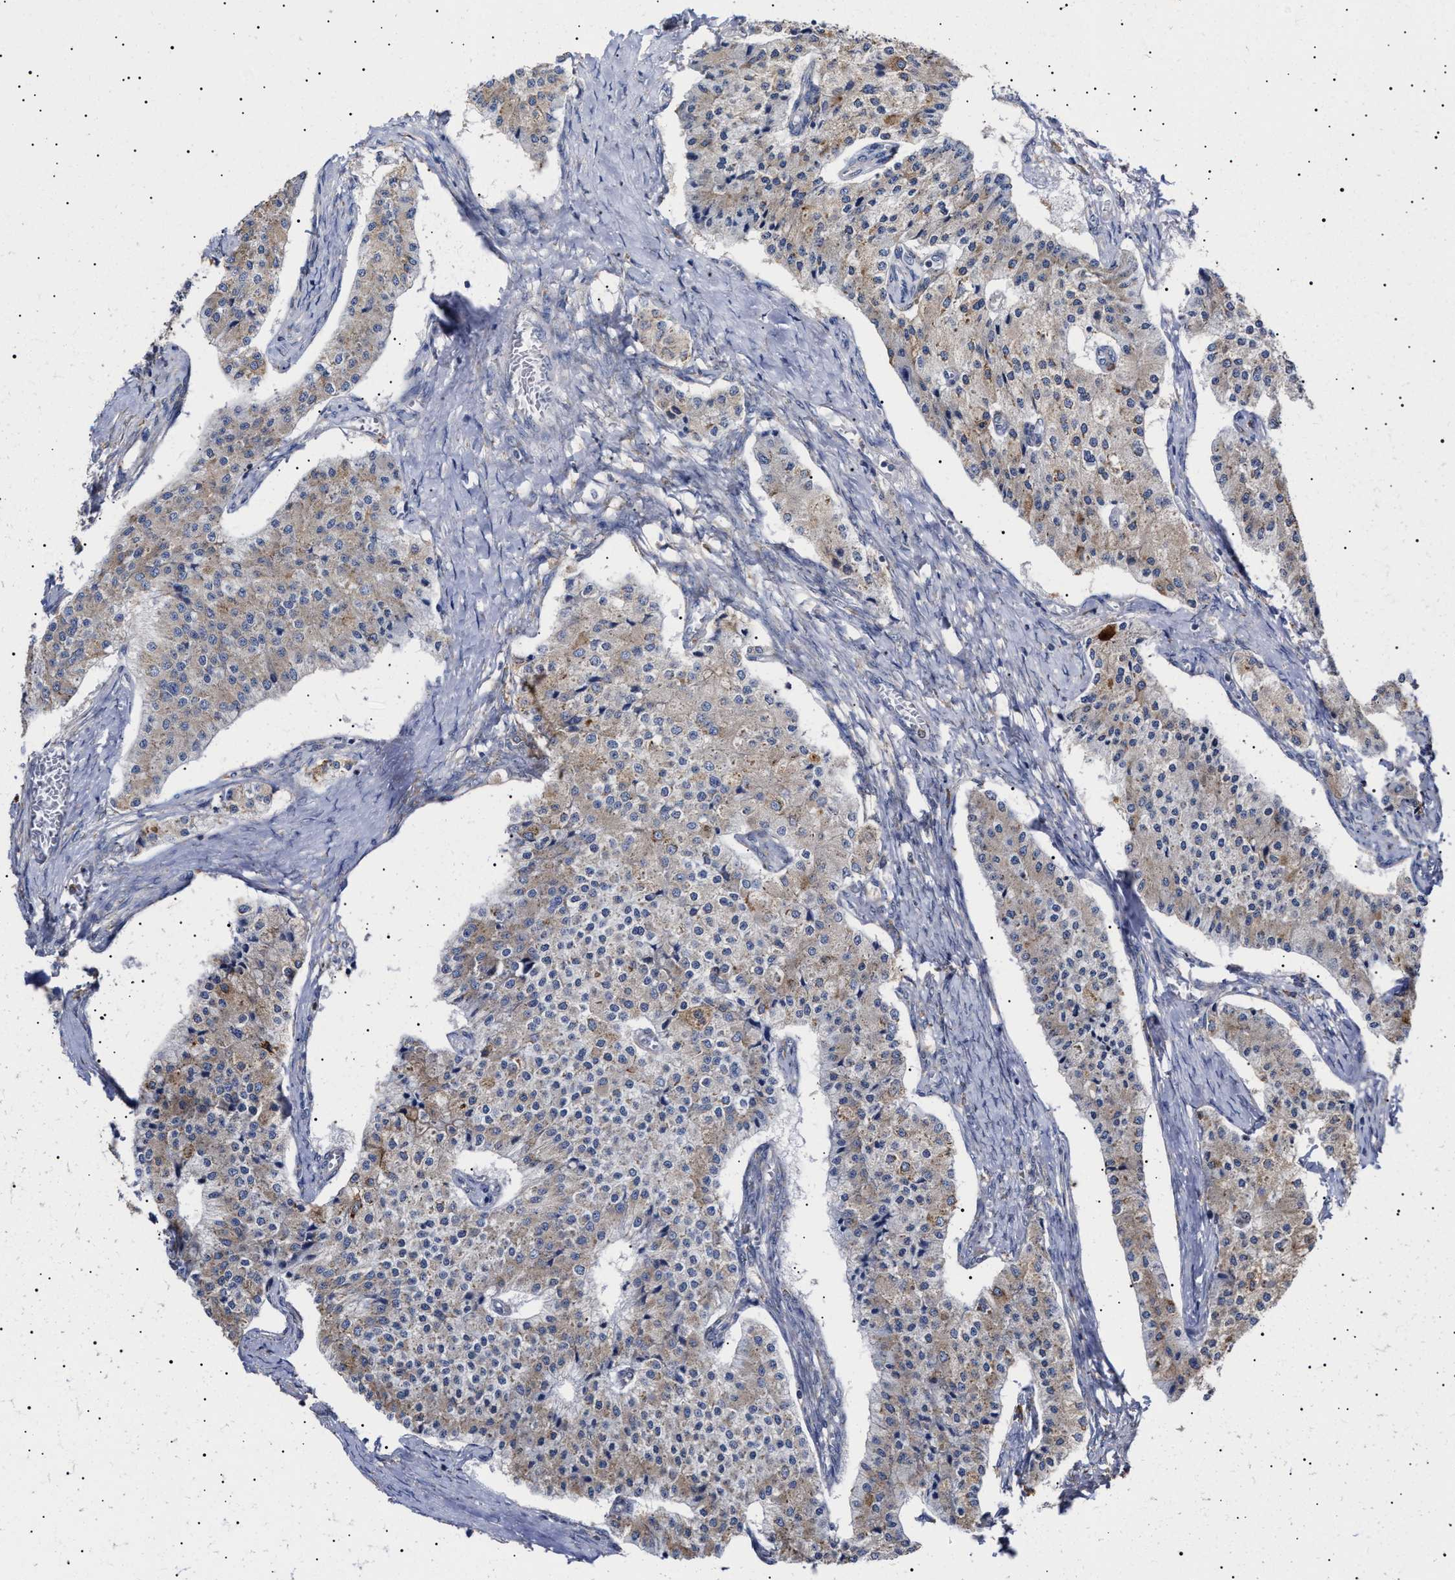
{"staining": {"intensity": "weak", "quantity": "25%-75%", "location": "cytoplasmic/membranous"}, "tissue": "carcinoid", "cell_type": "Tumor cells", "image_type": "cancer", "snomed": [{"axis": "morphology", "description": "Carcinoid, malignant, NOS"}, {"axis": "topography", "description": "Colon"}], "caption": "An image showing weak cytoplasmic/membranous expression in about 25%-75% of tumor cells in carcinoid, as visualized by brown immunohistochemical staining.", "gene": "ERCC6L2", "patient": {"sex": "female", "age": 52}}